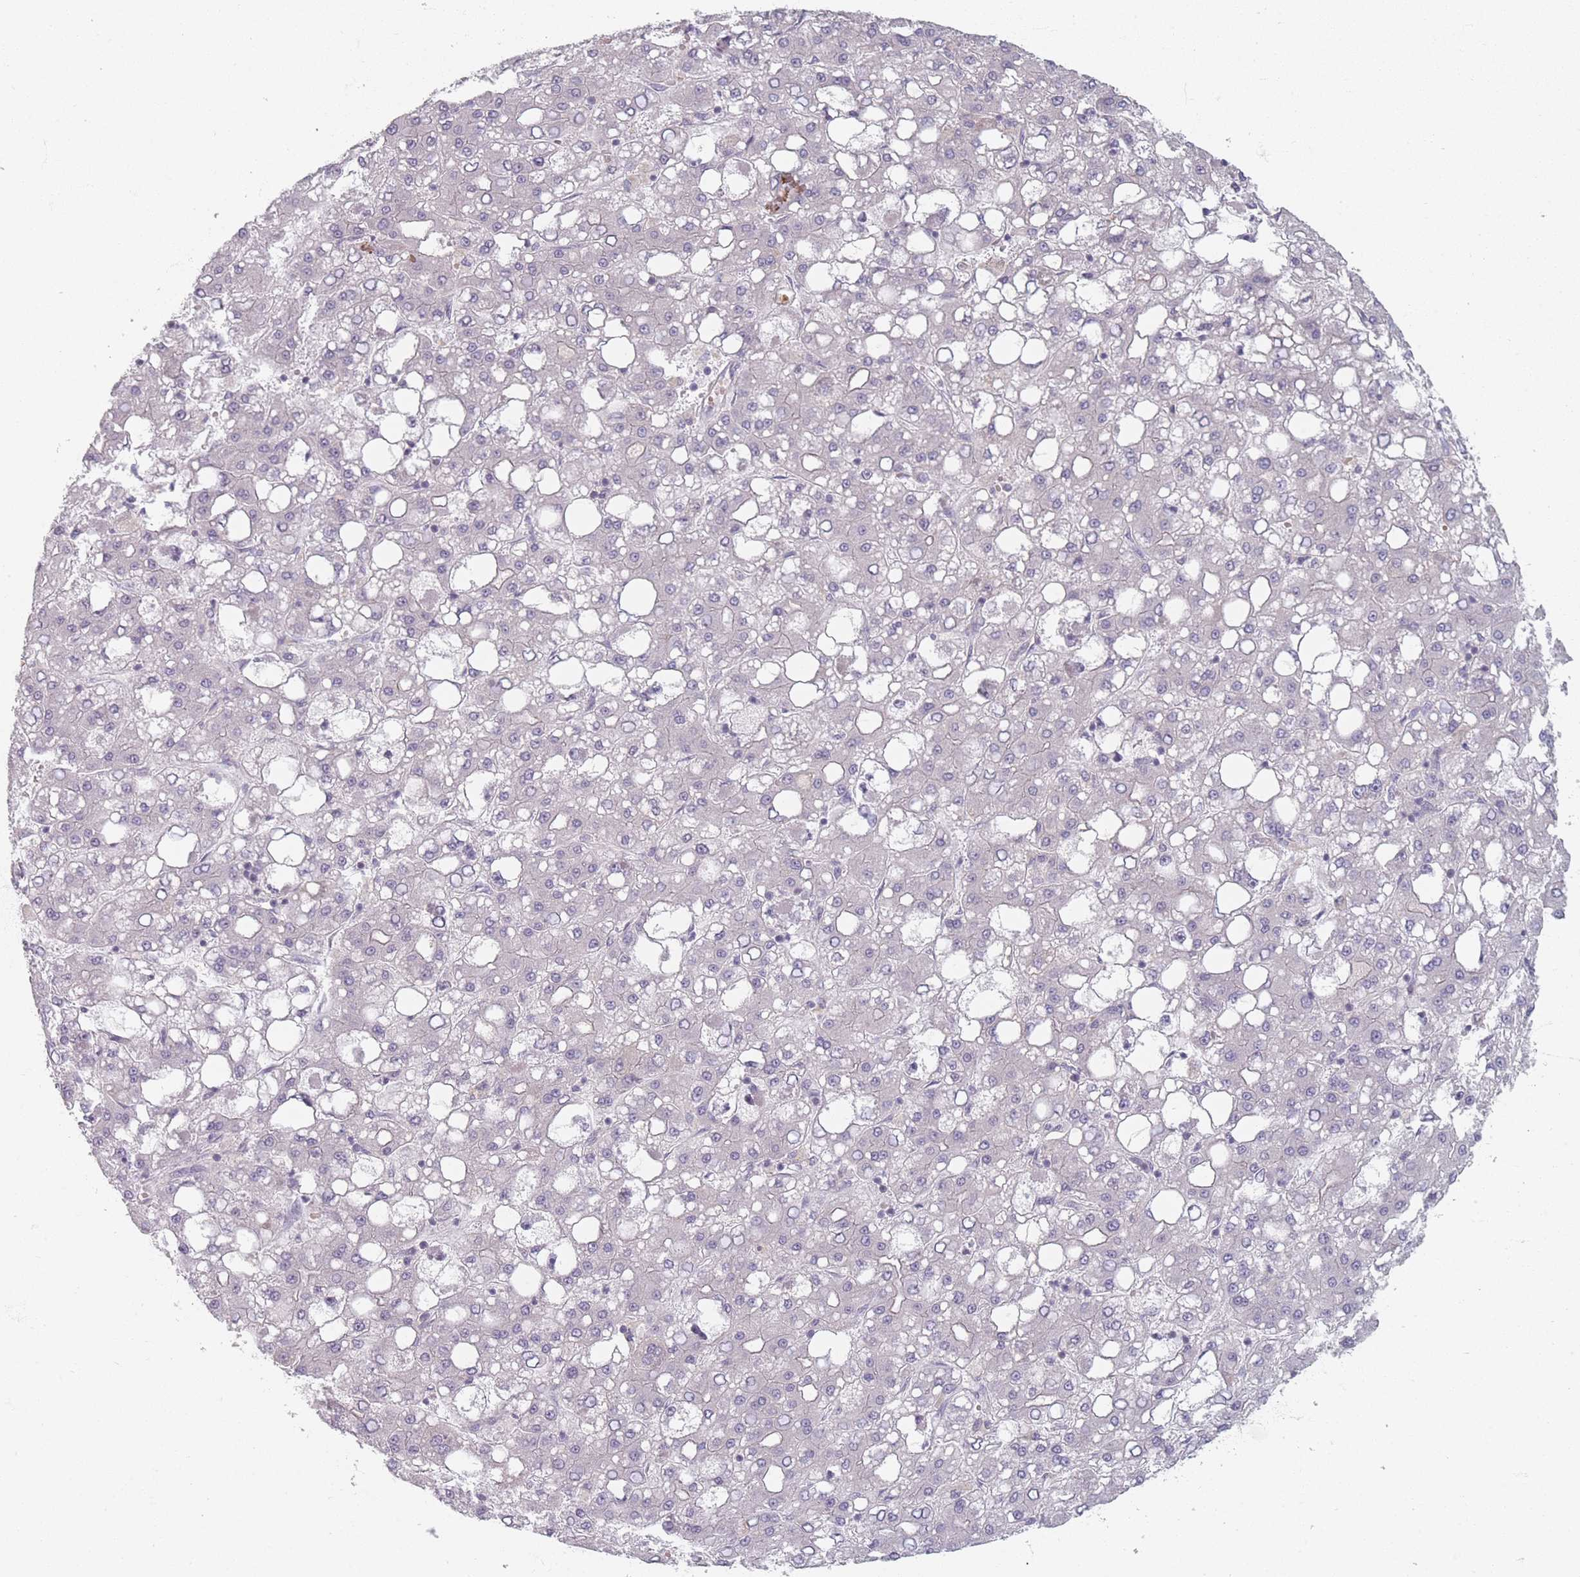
{"staining": {"intensity": "negative", "quantity": "none", "location": "none"}, "tissue": "liver cancer", "cell_type": "Tumor cells", "image_type": "cancer", "snomed": [{"axis": "morphology", "description": "Carcinoma, Hepatocellular, NOS"}, {"axis": "topography", "description": "Liver"}], "caption": "The micrograph demonstrates no significant positivity in tumor cells of liver hepatocellular carcinoma.", "gene": "TMOD1", "patient": {"sex": "male", "age": 65}}